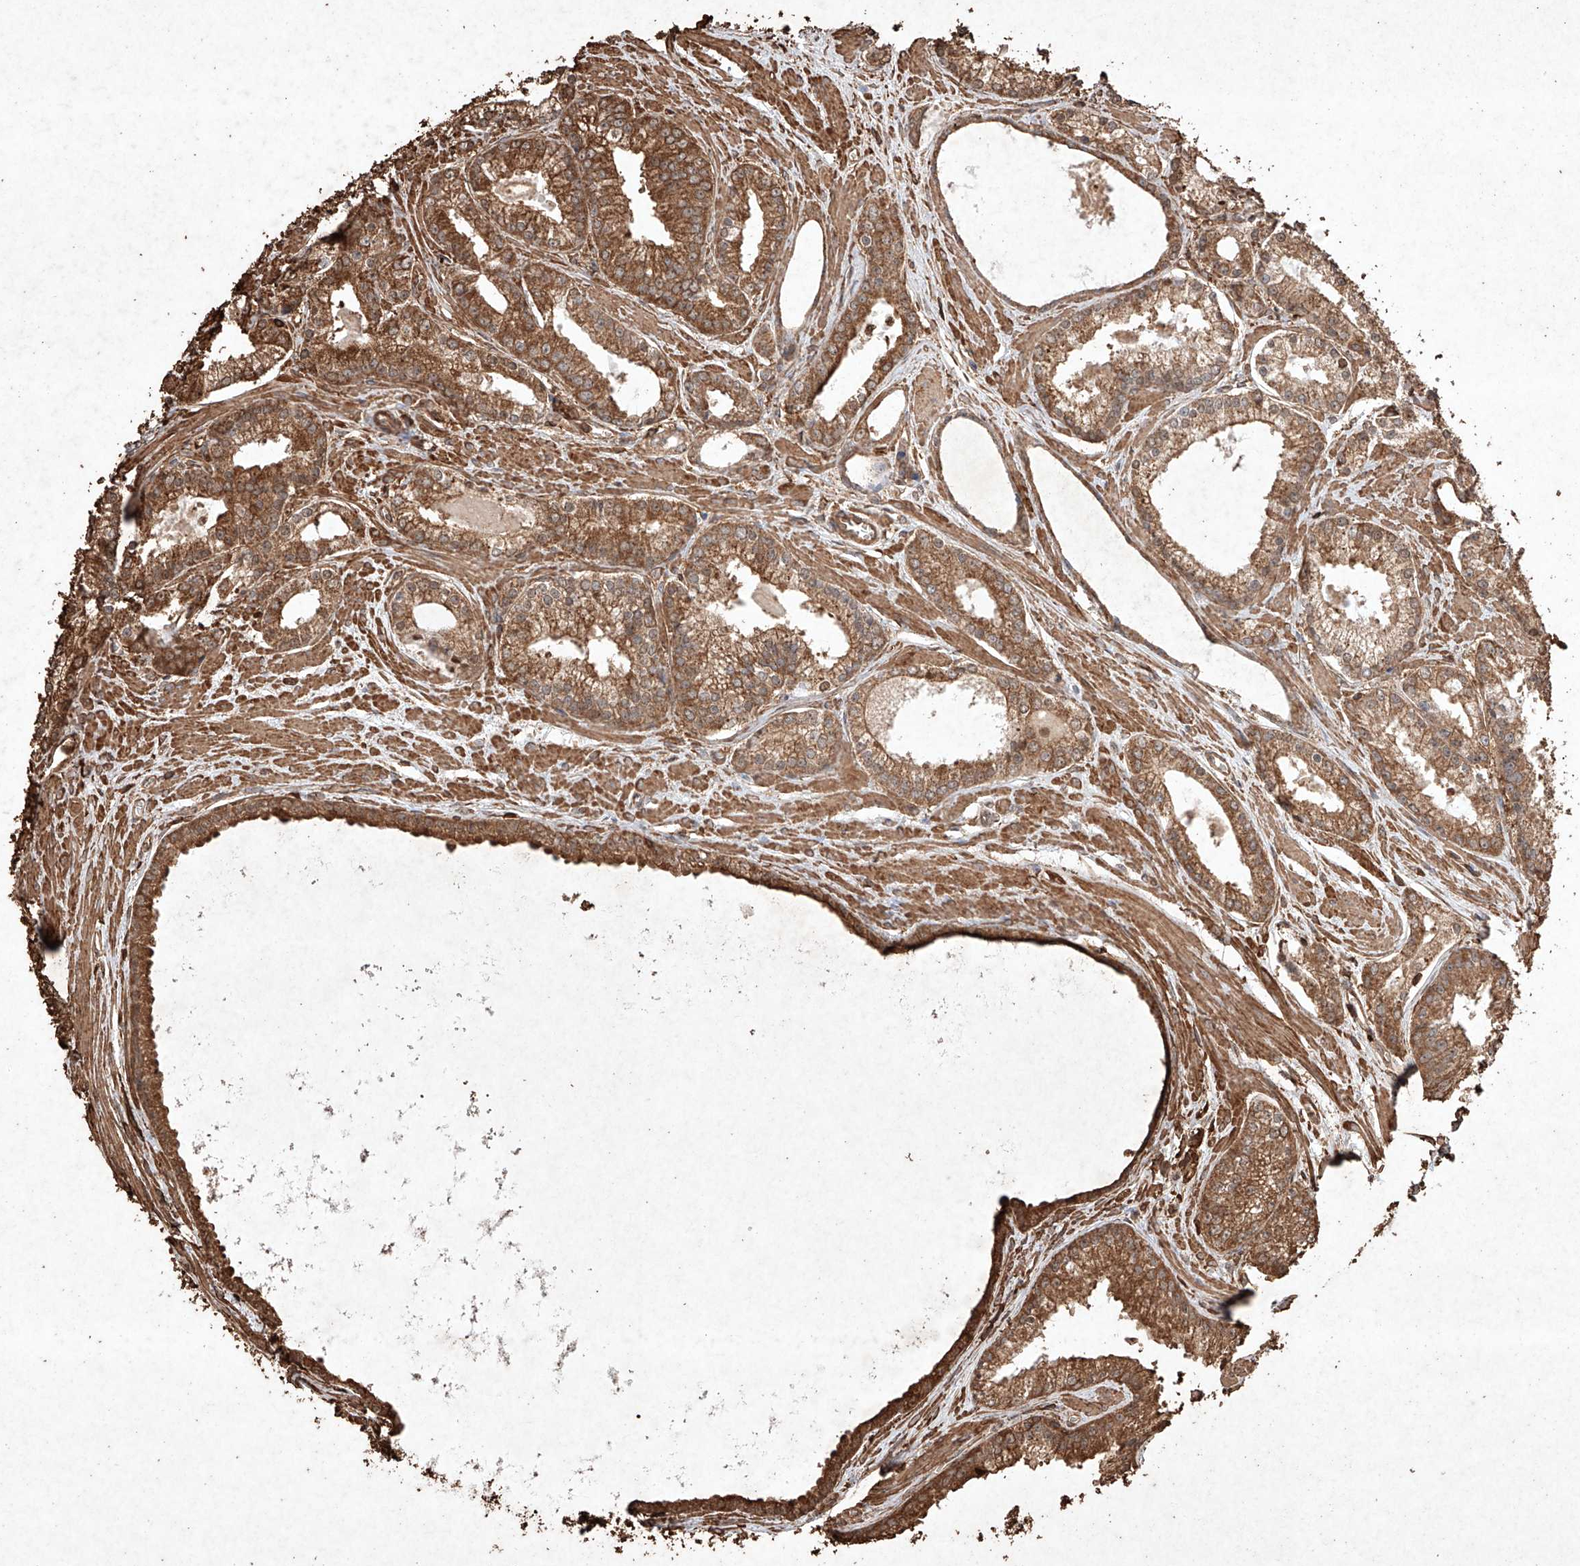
{"staining": {"intensity": "moderate", "quantity": ">75%", "location": "cytoplasmic/membranous"}, "tissue": "prostate cancer", "cell_type": "Tumor cells", "image_type": "cancer", "snomed": [{"axis": "morphology", "description": "Adenocarcinoma, Low grade"}, {"axis": "topography", "description": "Prostate"}], "caption": "Prostate cancer (low-grade adenocarcinoma) tissue reveals moderate cytoplasmic/membranous positivity in approximately >75% of tumor cells, visualized by immunohistochemistry.", "gene": "M6PR", "patient": {"sex": "male", "age": 54}}